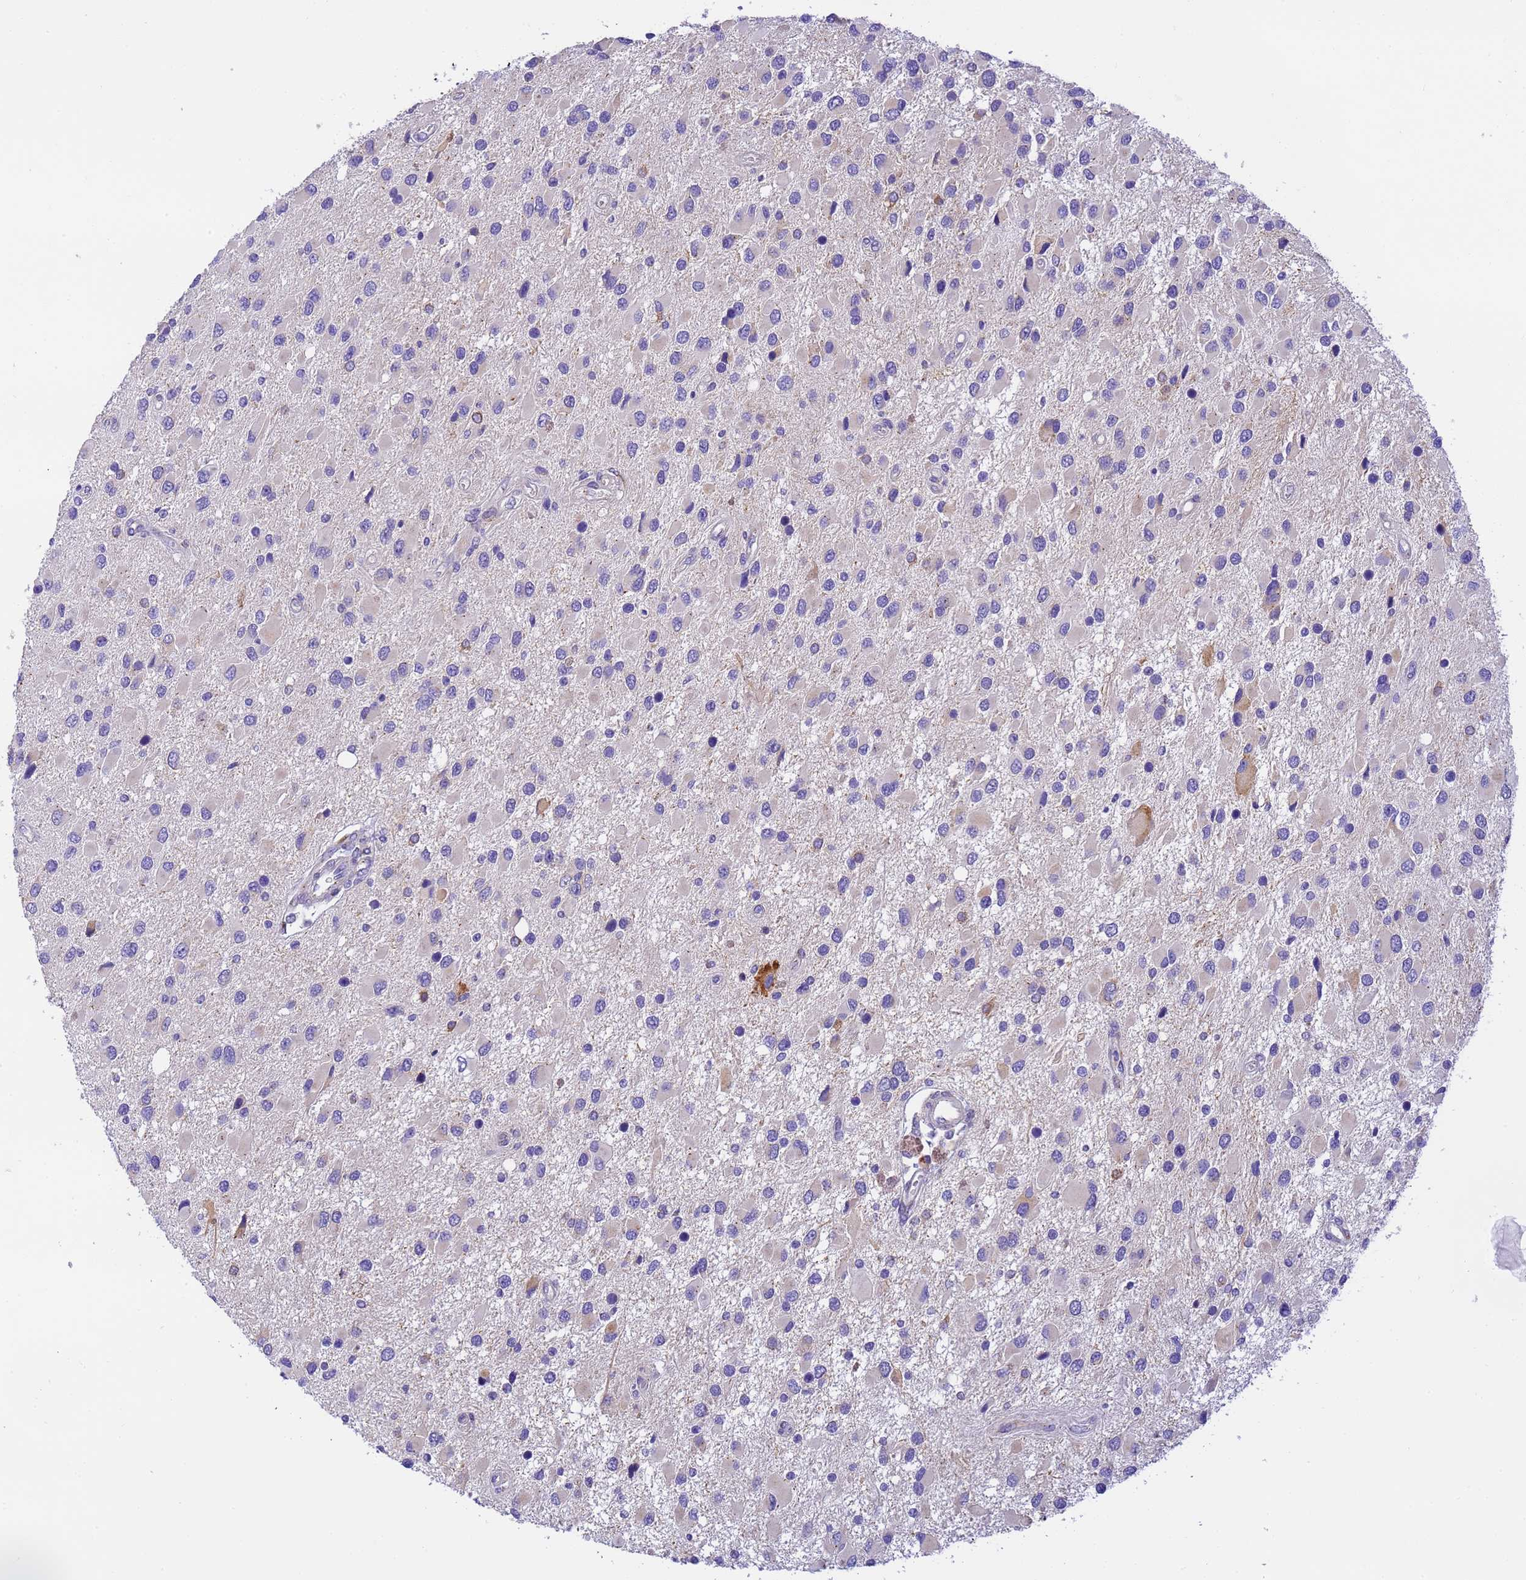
{"staining": {"intensity": "negative", "quantity": "none", "location": "none"}, "tissue": "glioma", "cell_type": "Tumor cells", "image_type": "cancer", "snomed": [{"axis": "morphology", "description": "Glioma, malignant, High grade"}, {"axis": "topography", "description": "Brain"}], "caption": "This histopathology image is of glioma stained with immunohistochemistry to label a protein in brown with the nuclei are counter-stained blue. There is no positivity in tumor cells.", "gene": "RHBDD3", "patient": {"sex": "male", "age": 53}}